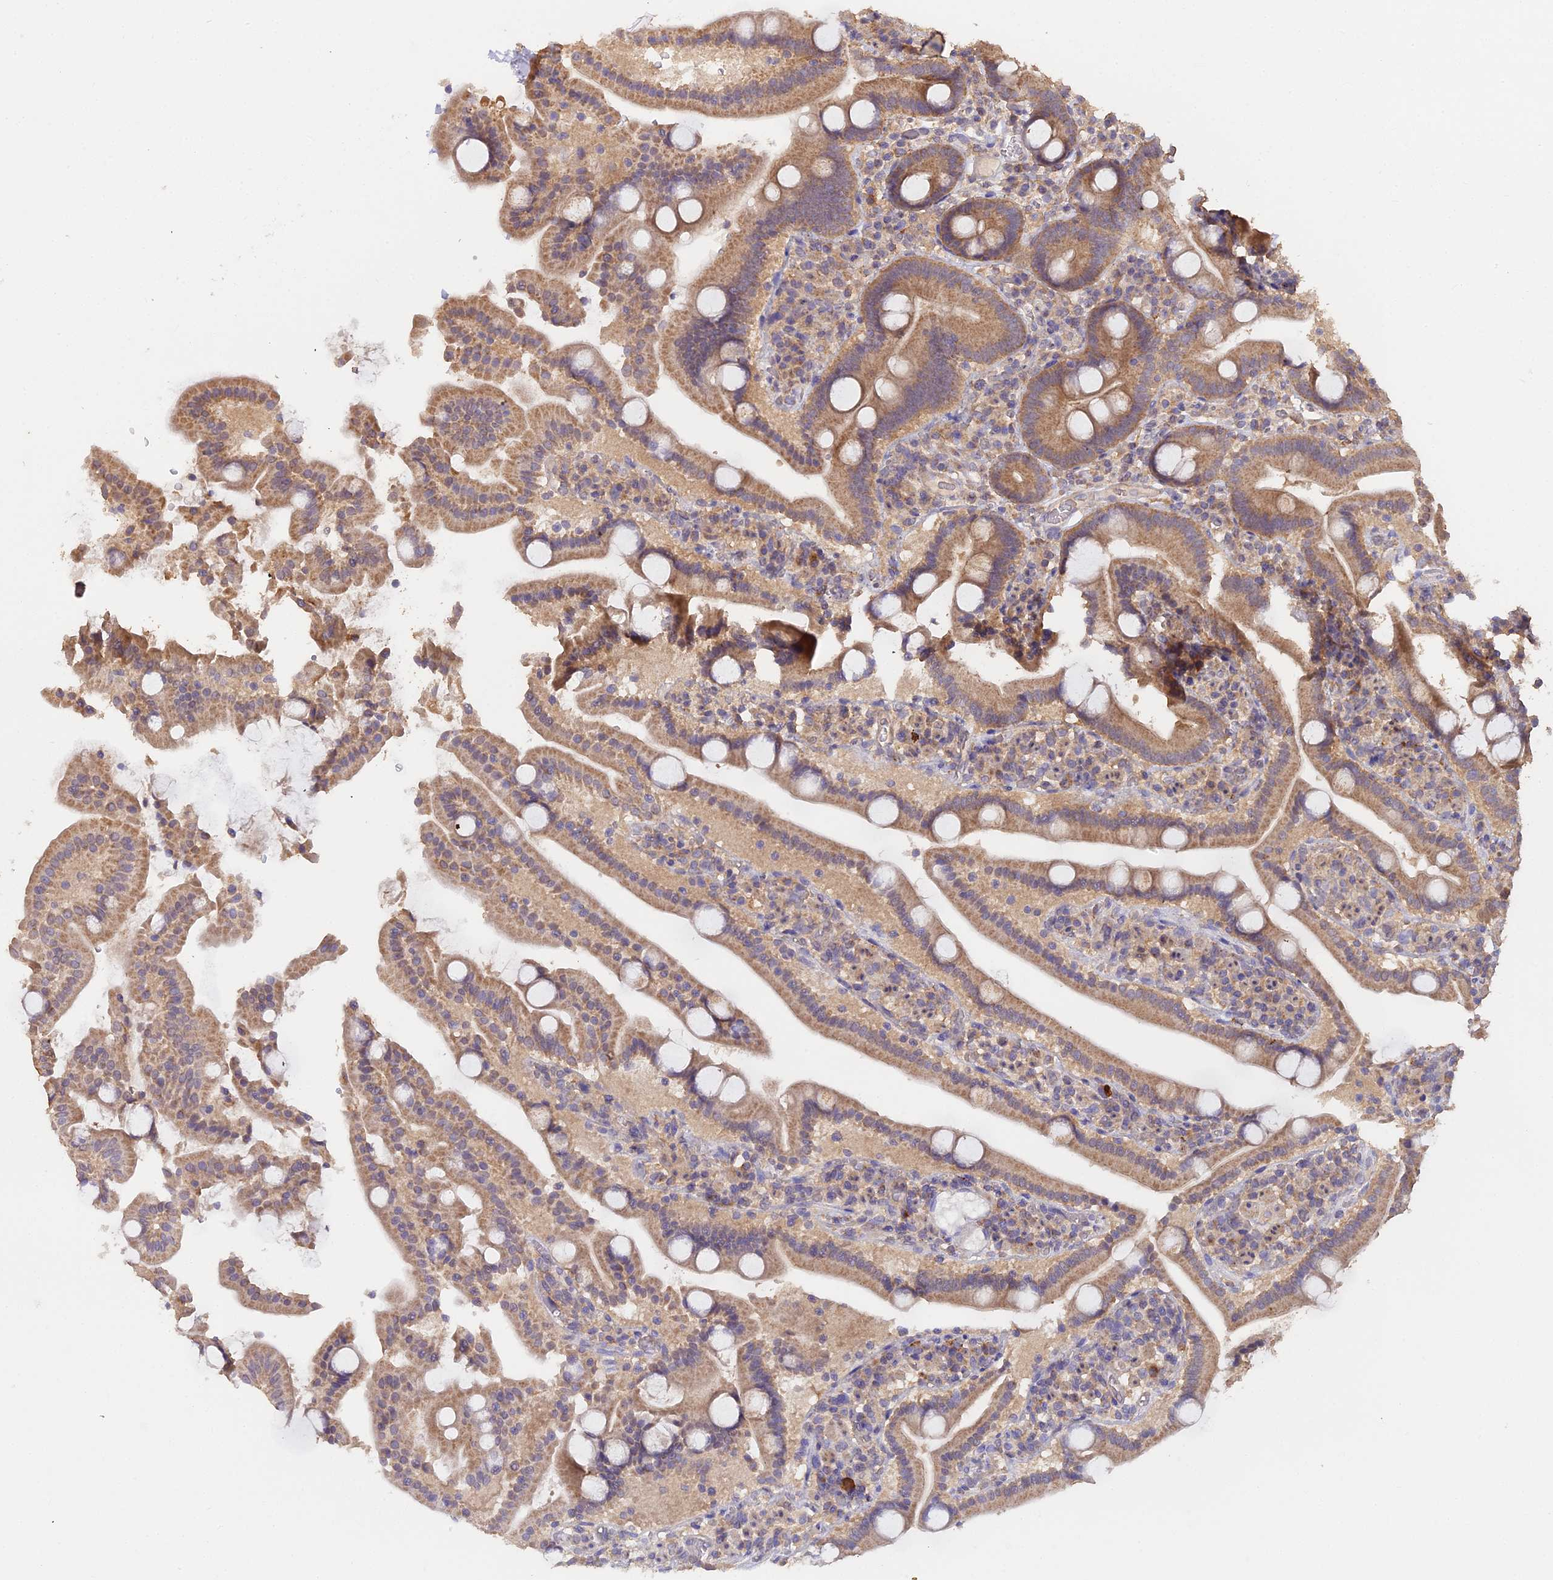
{"staining": {"intensity": "moderate", "quantity": ">75%", "location": "cytoplasmic/membranous"}, "tissue": "duodenum", "cell_type": "Glandular cells", "image_type": "normal", "snomed": [{"axis": "morphology", "description": "Normal tissue, NOS"}, {"axis": "topography", "description": "Duodenum"}], "caption": "Unremarkable duodenum shows moderate cytoplasmic/membranous positivity in about >75% of glandular cells.", "gene": "METTL13", "patient": {"sex": "male", "age": 55}}